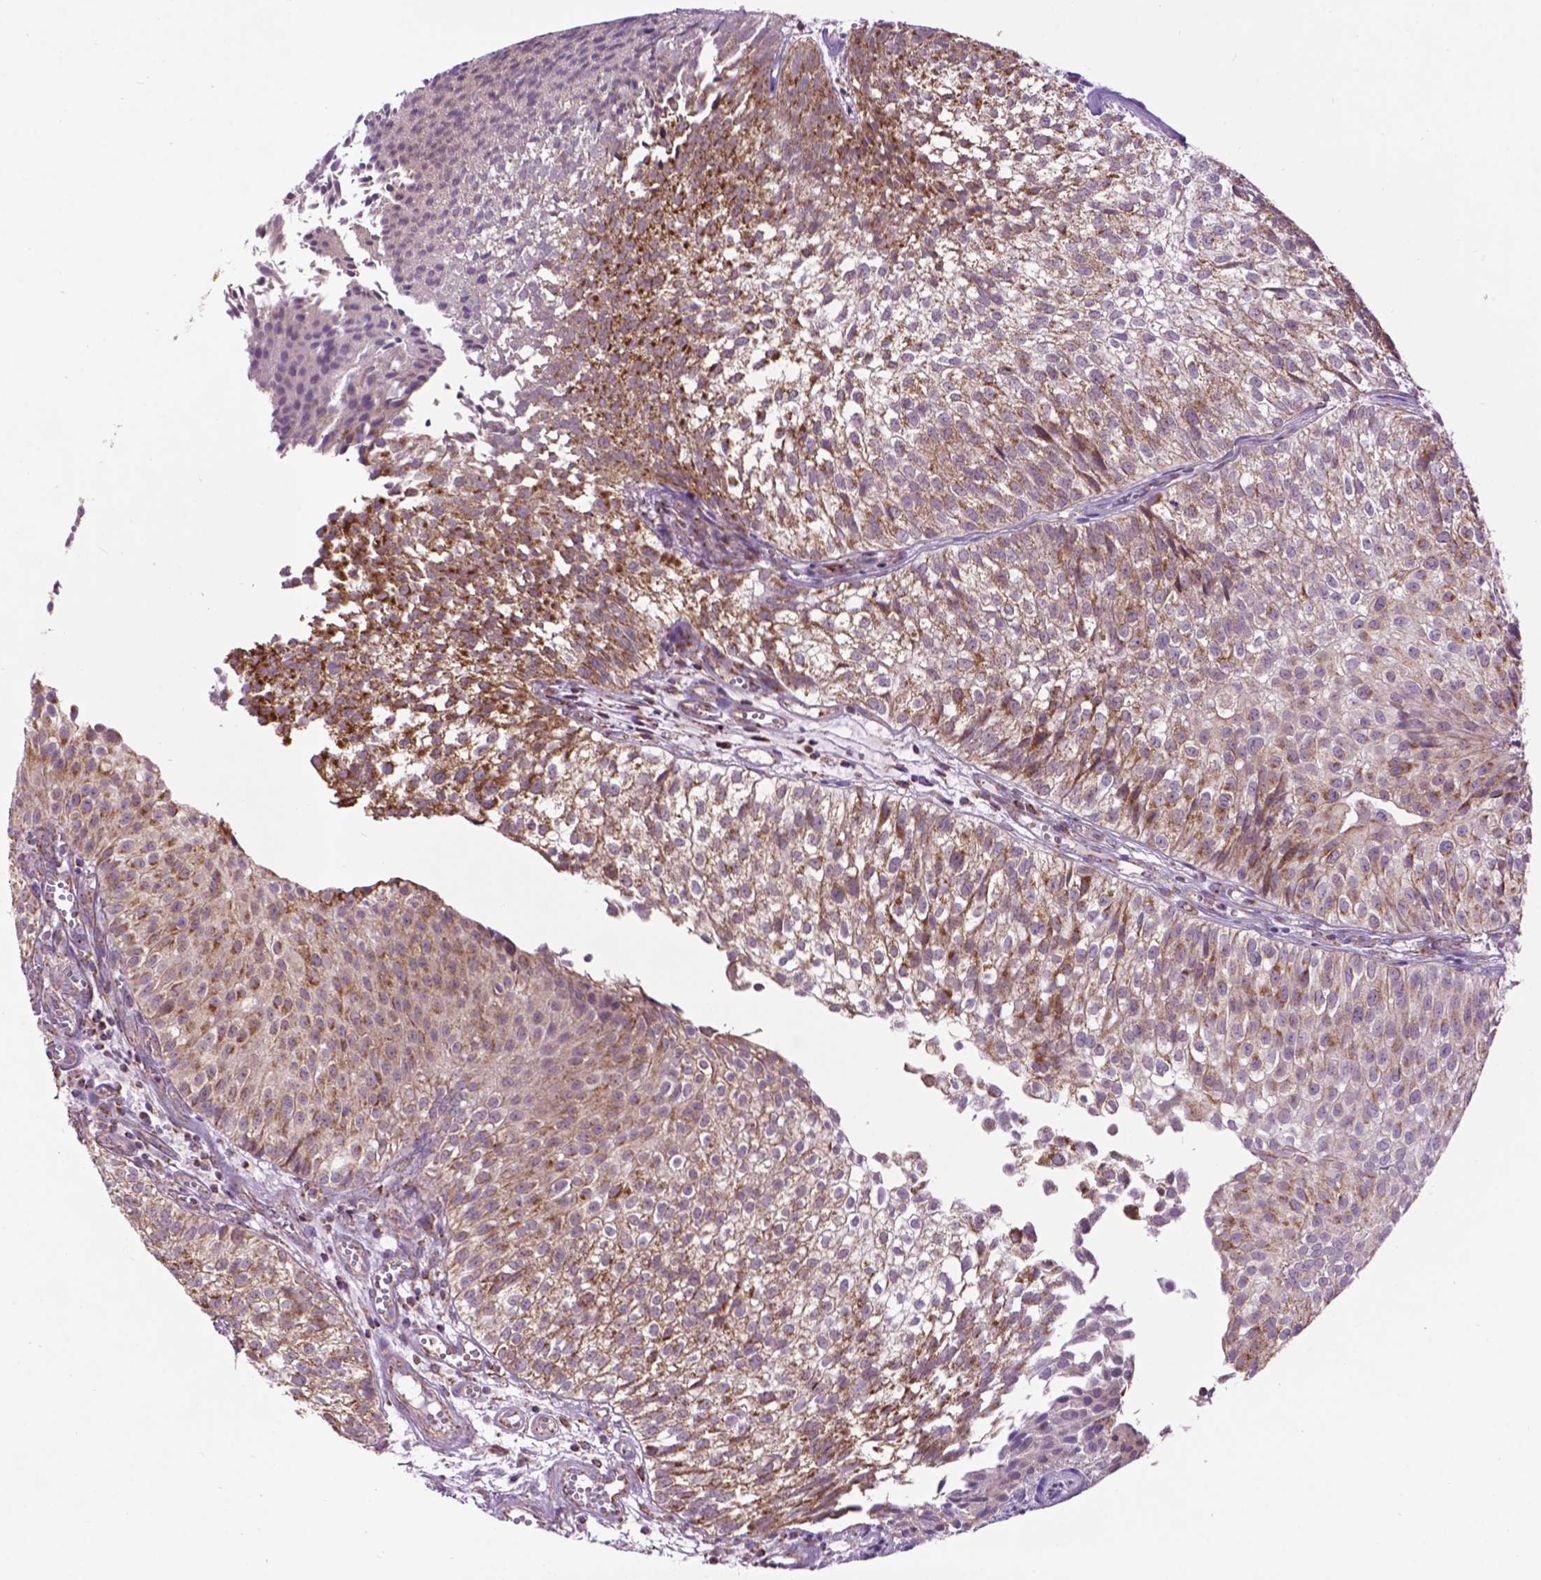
{"staining": {"intensity": "moderate", "quantity": "25%-75%", "location": "cytoplasmic/membranous"}, "tissue": "urothelial cancer", "cell_type": "Tumor cells", "image_type": "cancer", "snomed": [{"axis": "morphology", "description": "Urothelial carcinoma, Low grade"}, {"axis": "topography", "description": "Urinary bladder"}], "caption": "Immunohistochemistry histopathology image of neoplastic tissue: human urothelial carcinoma (low-grade) stained using IHC displays medium levels of moderate protein expression localized specifically in the cytoplasmic/membranous of tumor cells, appearing as a cytoplasmic/membranous brown color.", "gene": "PYCR3", "patient": {"sex": "male", "age": 70}}